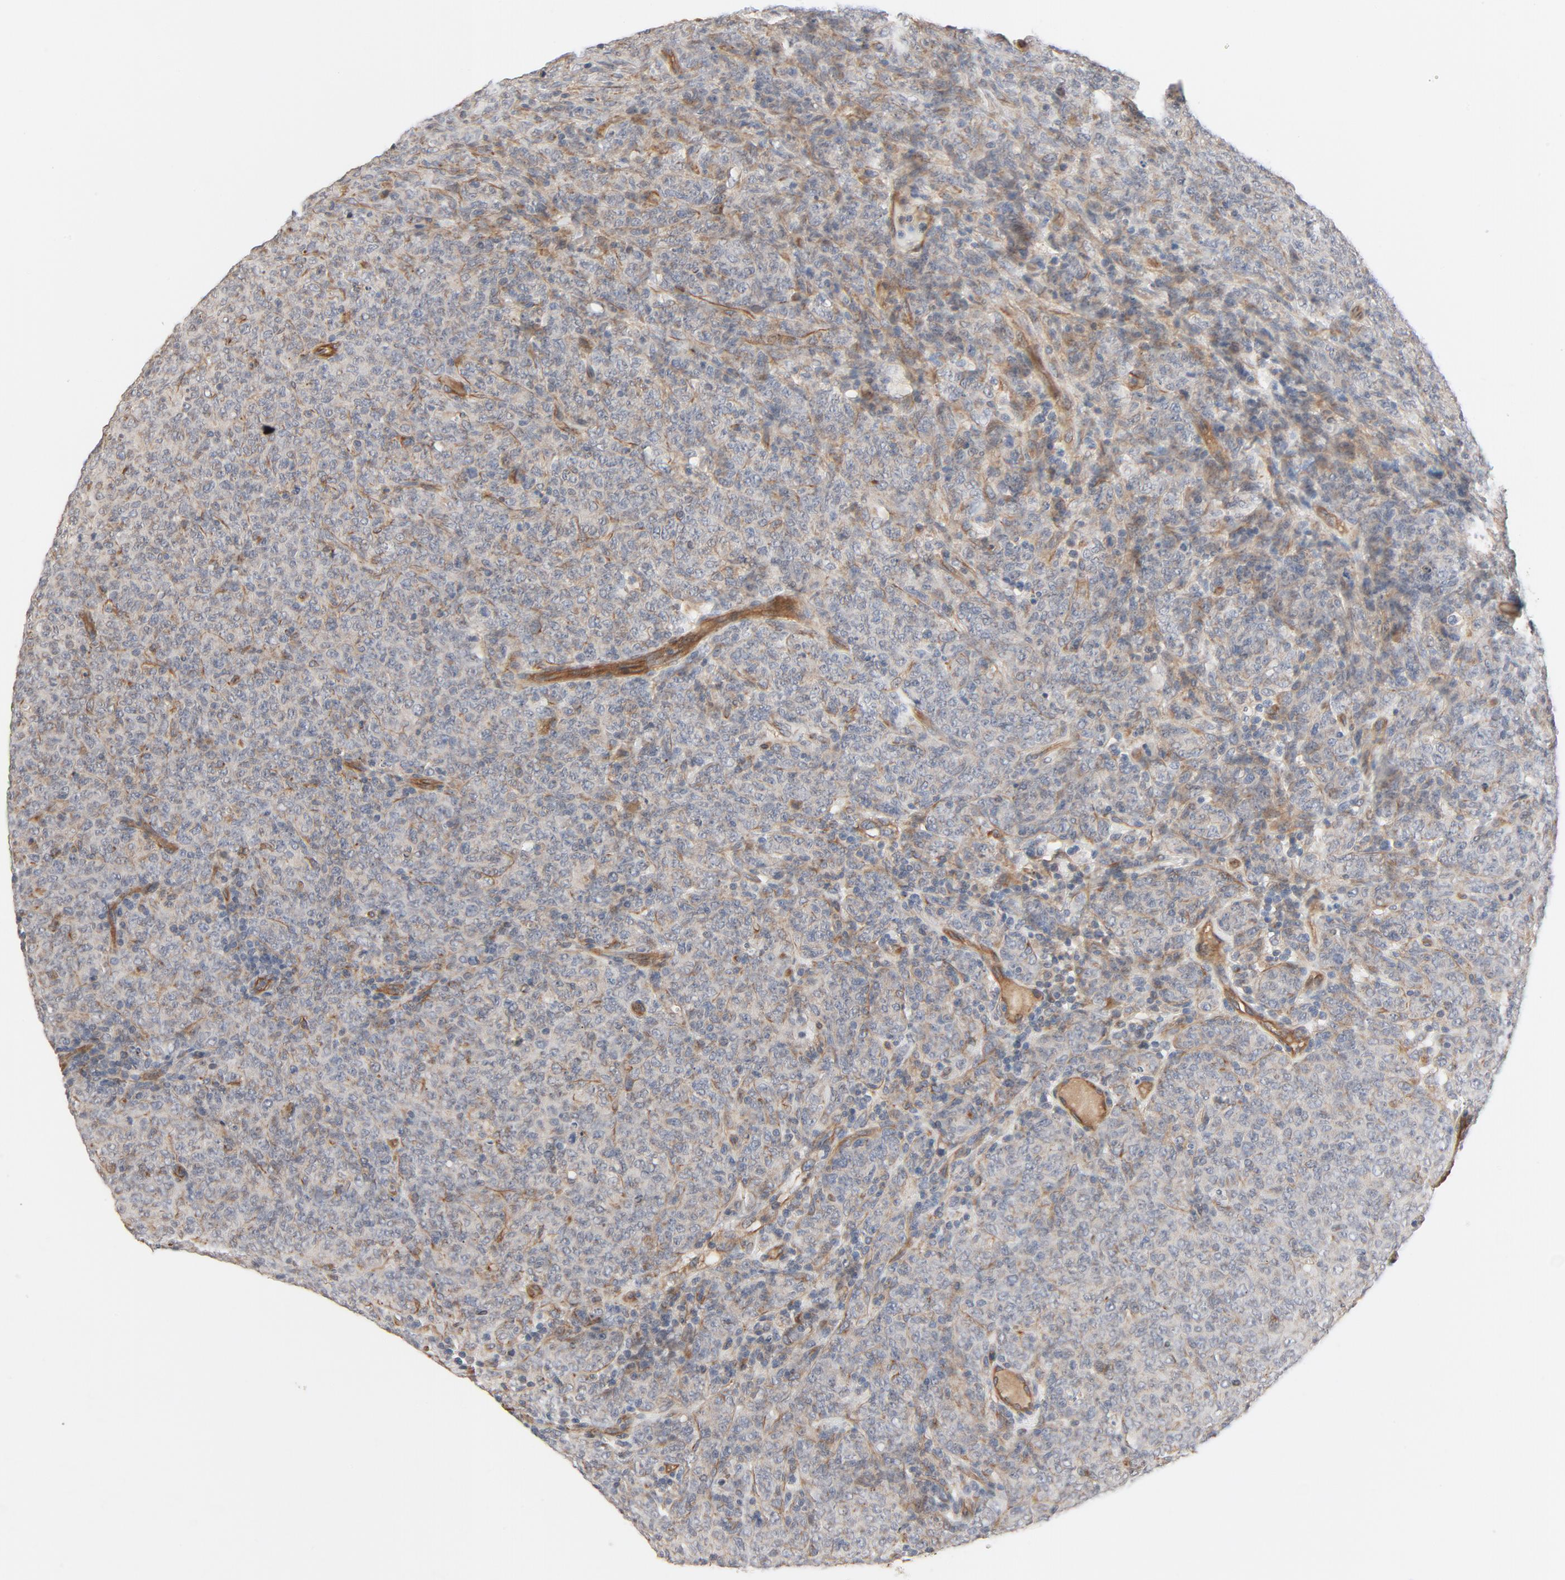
{"staining": {"intensity": "weak", "quantity": "25%-75%", "location": "cytoplasmic/membranous"}, "tissue": "lymphoma", "cell_type": "Tumor cells", "image_type": "cancer", "snomed": [{"axis": "morphology", "description": "Malignant lymphoma, non-Hodgkin's type, High grade"}, {"axis": "topography", "description": "Tonsil"}], "caption": "Protein positivity by immunohistochemistry (IHC) exhibits weak cytoplasmic/membranous staining in about 25%-75% of tumor cells in lymphoma.", "gene": "TRIOBP", "patient": {"sex": "female", "age": 36}}